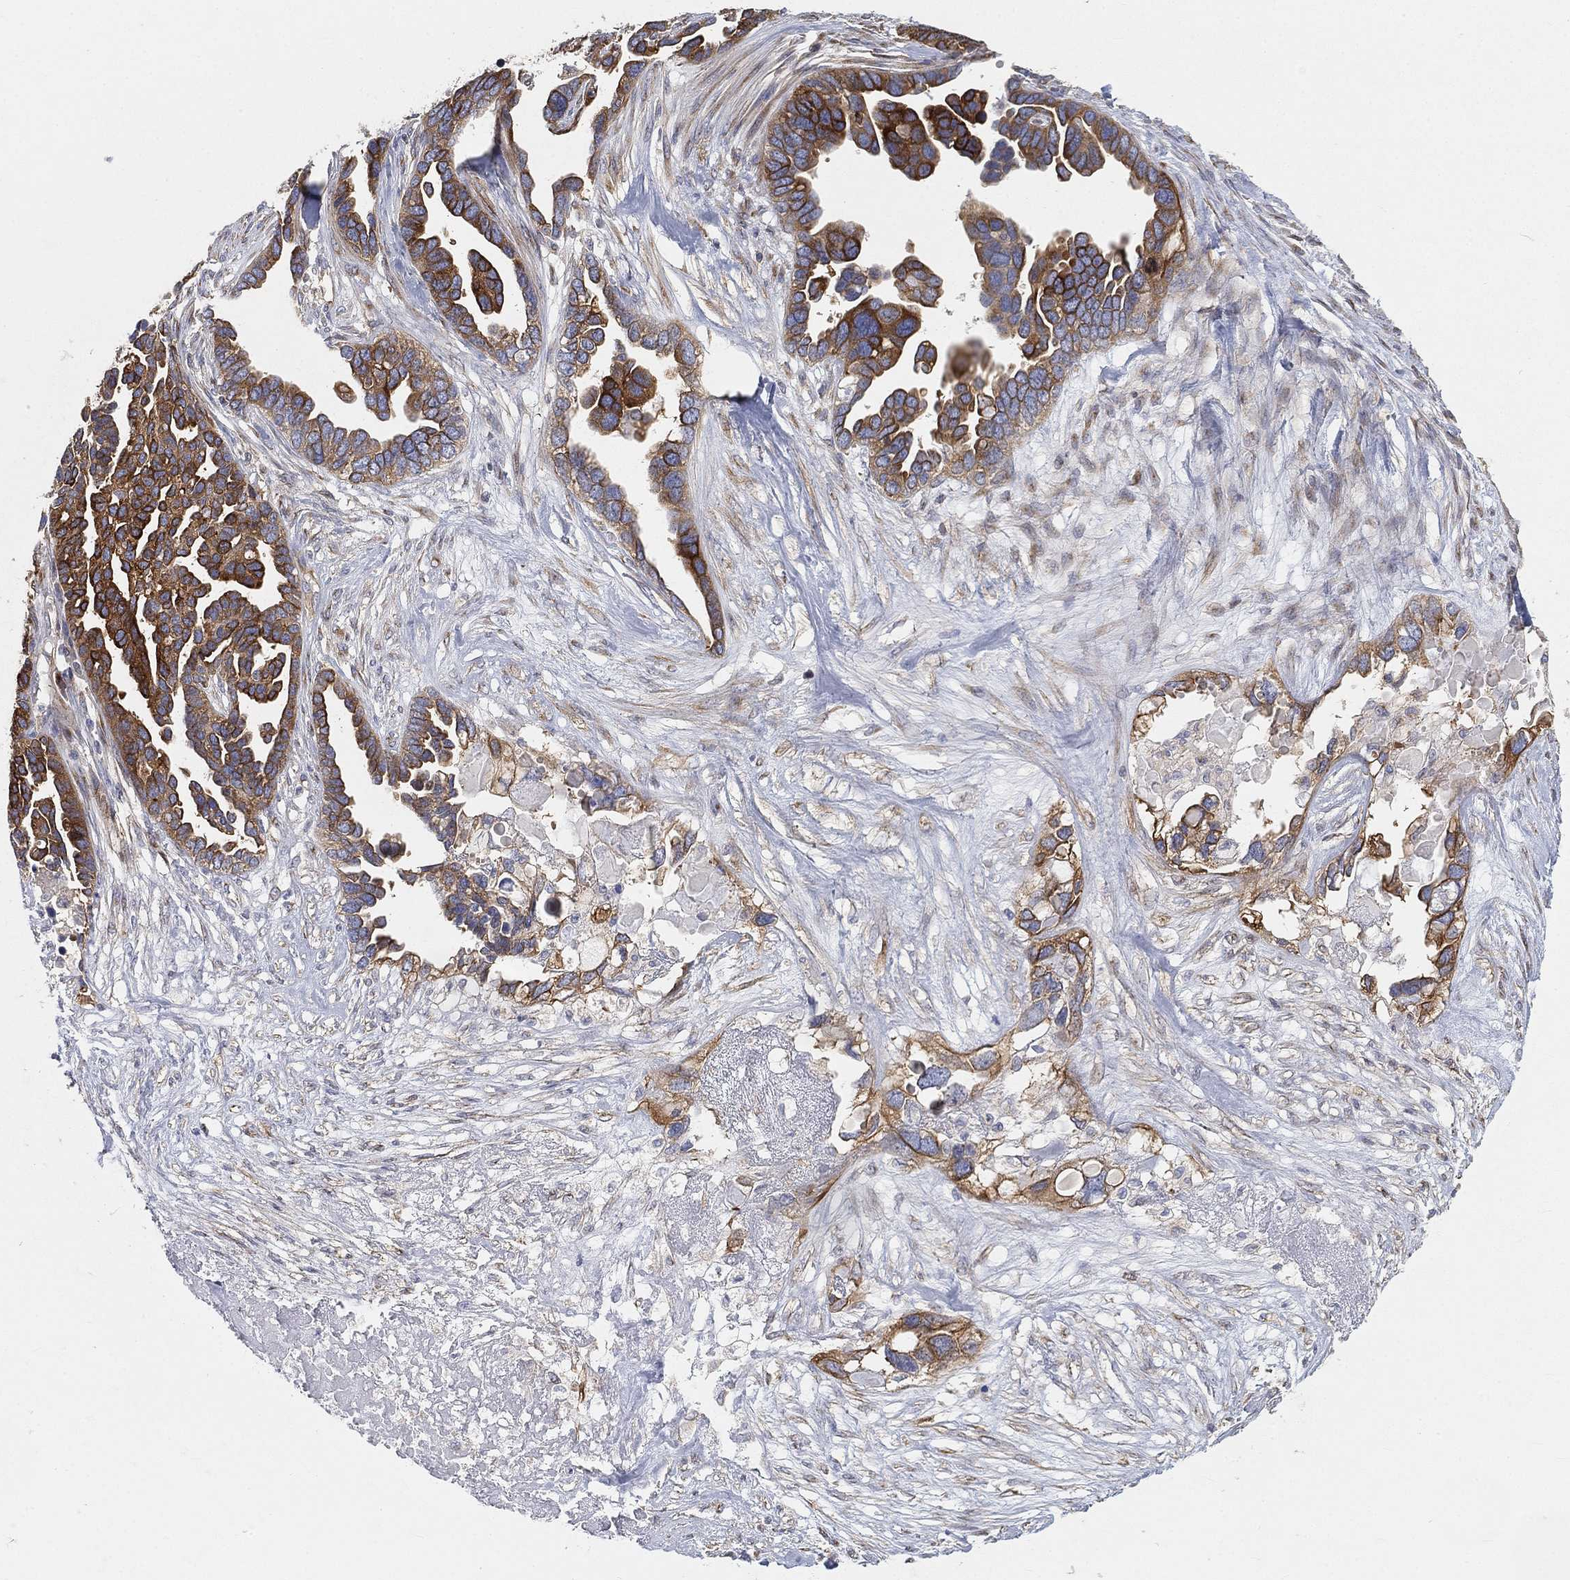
{"staining": {"intensity": "strong", "quantity": ">75%", "location": "cytoplasmic/membranous"}, "tissue": "ovarian cancer", "cell_type": "Tumor cells", "image_type": "cancer", "snomed": [{"axis": "morphology", "description": "Cystadenocarcinoma, serous, NOS"}, {"axis": "topography", "description": "Ovary"}], "caption": "Tumor cells exhibit high levels of strong cytoplasmic/membranous positivity in approximately >75% of cells in ovarian serous cystadenocarcinoma. The staining was performed using DAB (3,3'-diaminobenzidine), with brown indicating positive protein expression. Nuclei are stained blue with hematoxylin.", "gene": "TMEM25", "patient": {"sex": "female", "age": 54}}